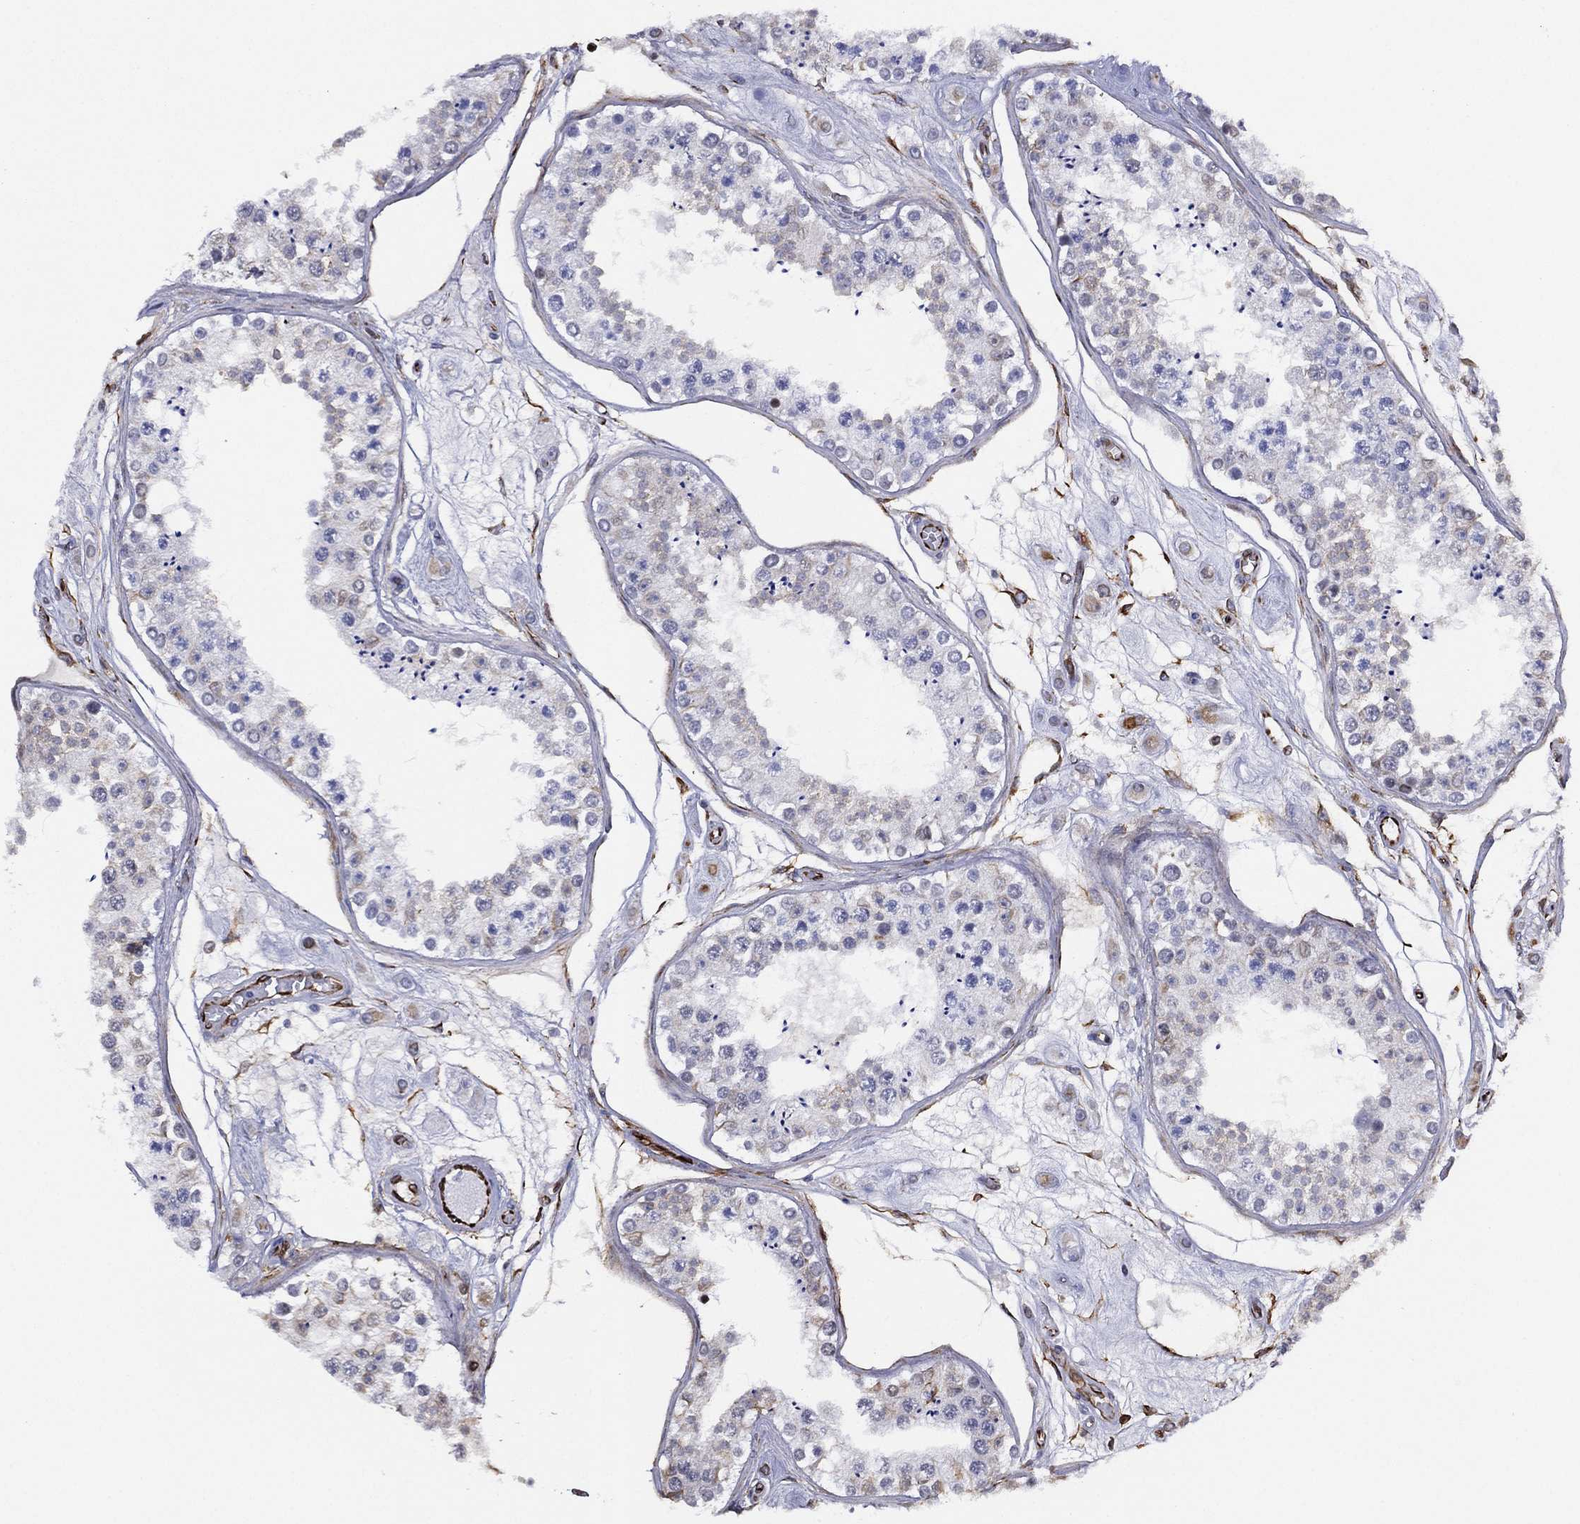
{"staining": {"intensity": "strong", "quantity": "<25%", "location": "cytoplasmic/membranous"}, "tissue": "testis", "cell_type": "Cells in seminiferous ducts", "image_type": "normal", "snomed": [{"axis": "morphology", "description": "Normal tissue, NOS"}, {"axis": "topography", "description": "Testis"}], "caption": "IHC histopathology image of normal testis: human testis stained using immunohistochemistry shows medium levels of strong protein expression localized specifically in the cytoplasmic/membranous of cells in seminiferous ducts, appearing as a cytoplasmic/membranous brown color.", "gene": "MAS1", "patient": {"sex": "male", "age": 25}}